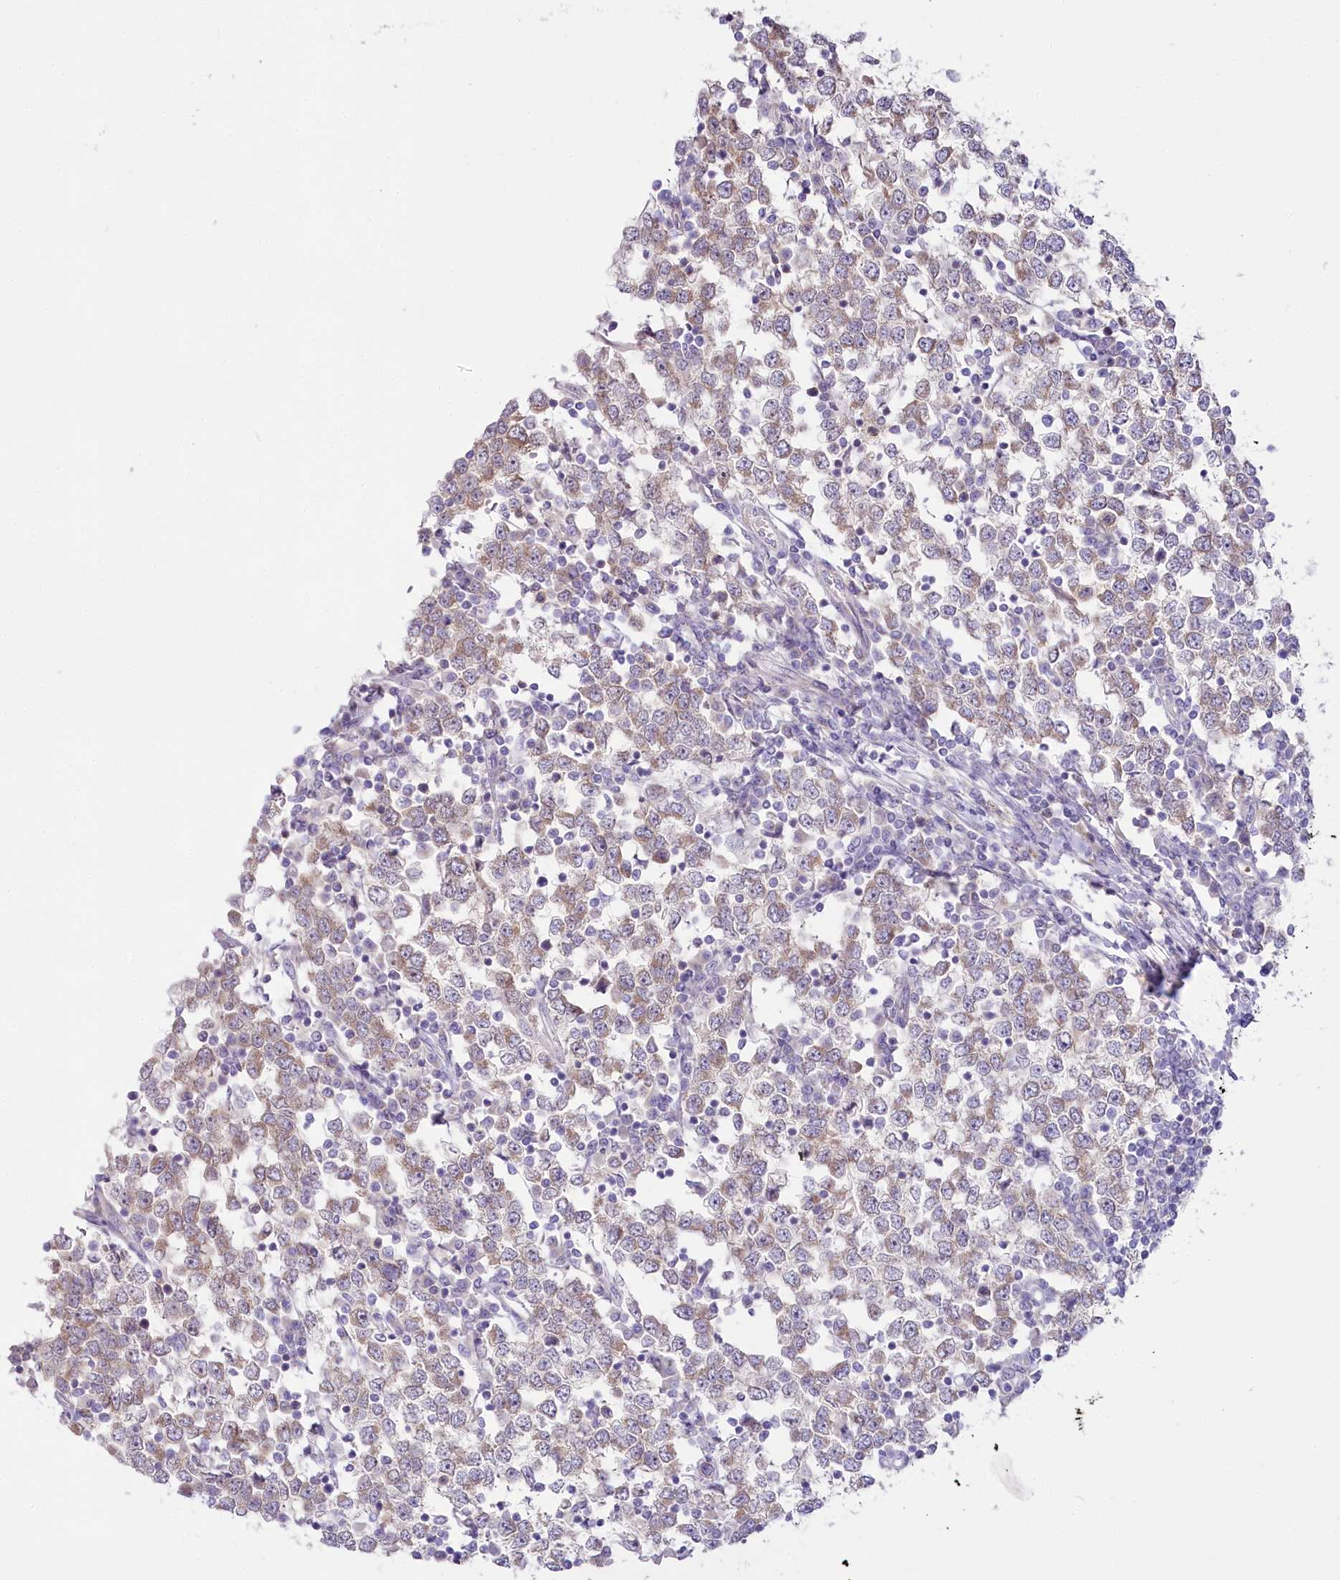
{"staining": {"intensity": "weak", "quantity": ">75%", "location": "cytoplasmic/membranous"}, "tissue": "testis cancer", "cell_type": "Tumor cells", "image_type": "cancer", "snomed": [{"axis": "morphology", "description": "Seminoma, NOS"}, {"axis": "topography", "description": "Testis"}], "caption": "Human seminoma (testis) stained for a protein (brown) reveals weak cytoplasmic/membranous positive expression in approximately >75% of tumor cells.", "gene": "MYOZ1", "patient": {"sex": "male", "age": 65}}